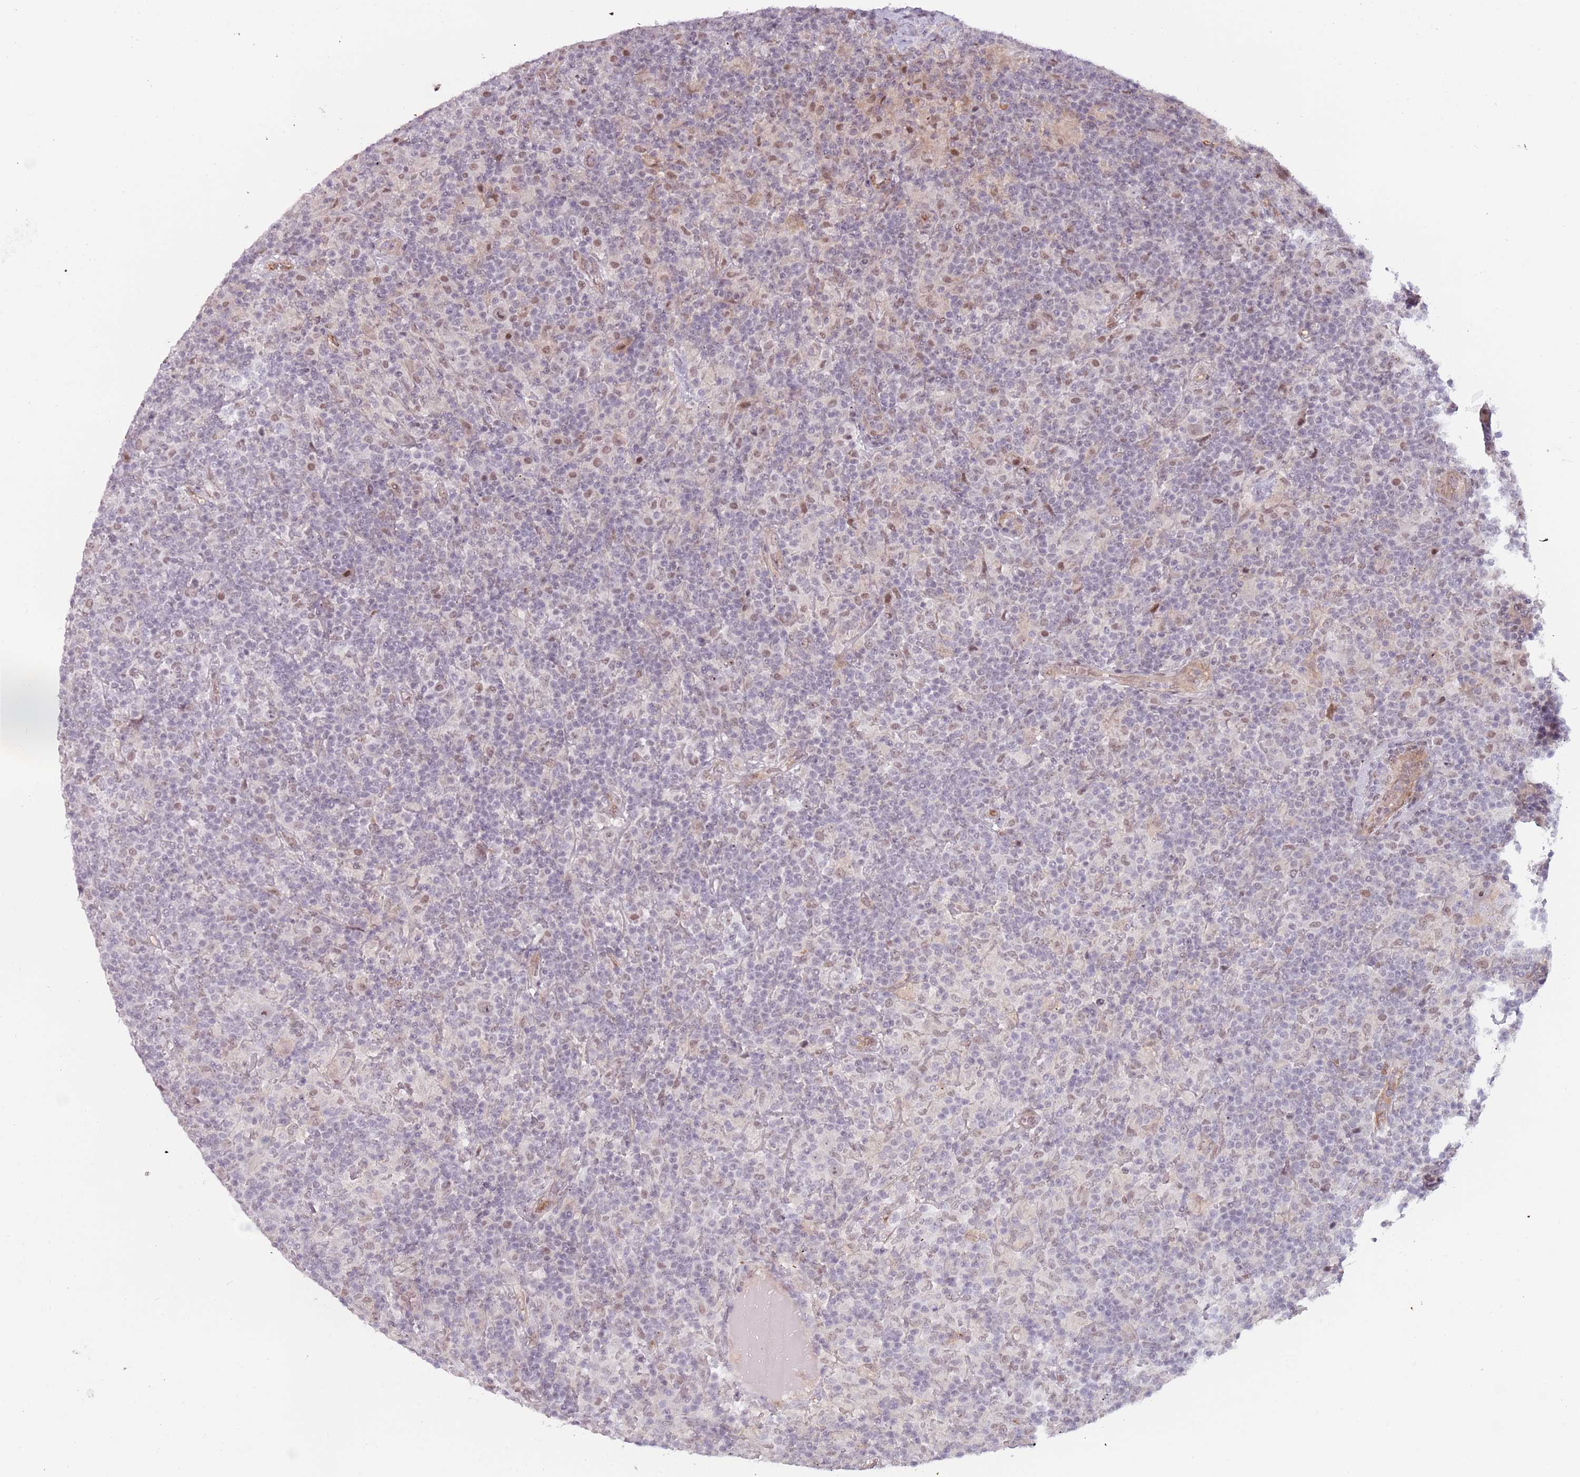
{"staining": {"intensity": "moderate", "quantity": ">75%", "location": "nuclear"}, "tissue": "lymphoma", "cell_type": "Tumor cells", "image_type": "cancer", "snomed": [{"axis": "morphology", "description": "Hodgkin's disease, NOS"}, {"axis": "topography", "description": "Lymph node"}], "caption": "An IHC micrograph of neoplastic tissue is shown. Protein staining in brown labels moderate nuclear positivity in Hodgkin's disease within tumor cells.", "gene": "REXO4", "patient": {"sex": "male", "age": 70}}